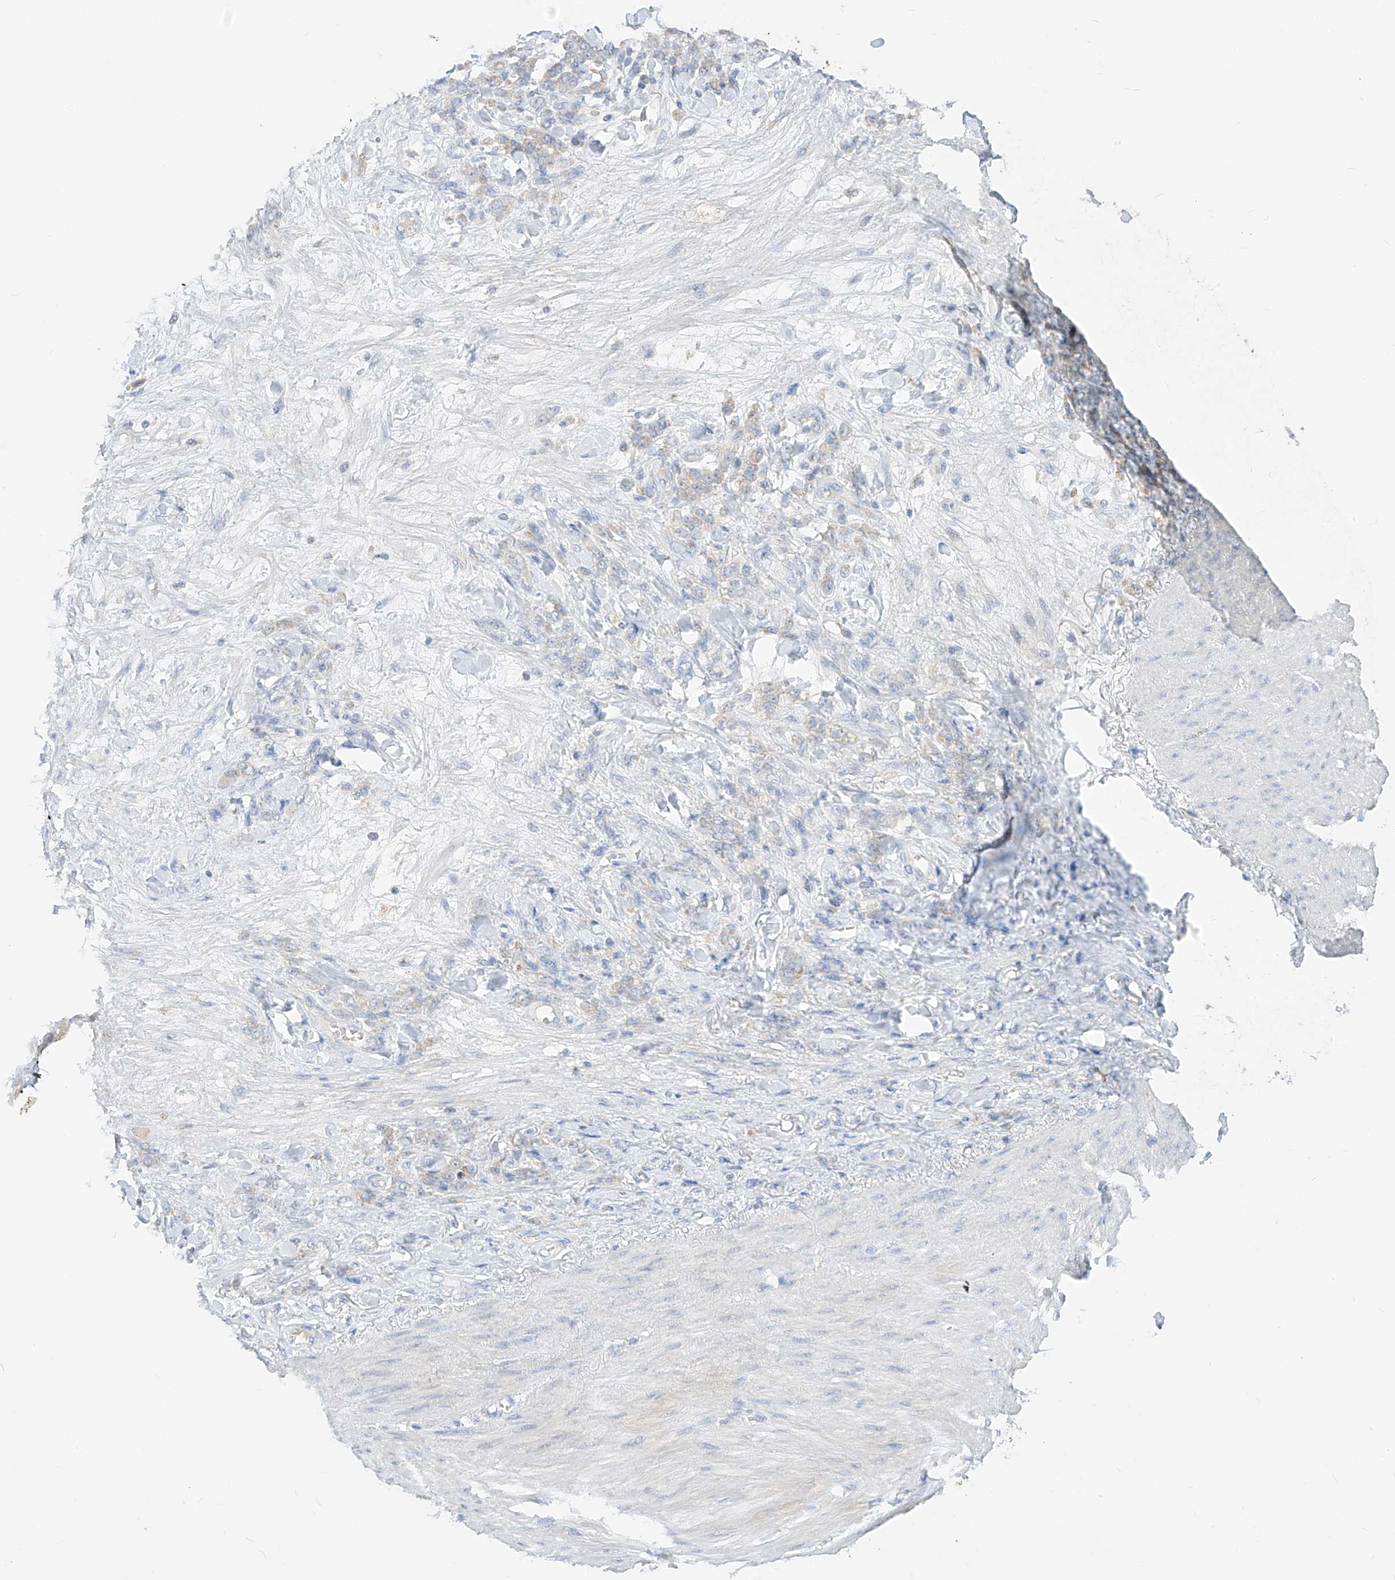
{"staining": {"intensity": "negative", "quantity": "none", "location": "none"}, "tissue": "stomach cancer", "cell_type": "Tumor cells", "image_type": "cancer", "snomed": [{"axis": "morphology", "description": "Normal tissue, NOS"}, {"axis": "morphology", "description": "Adenocarcinoma, NOS"}, {"axis": "topography", "description": "Stomach"}], "caption": "Photomicrograph shows no significant protein expression in tumor cells of stomach cancer.", "gene": "RASA2", "patient": {"sex": "male", "age": 82}}